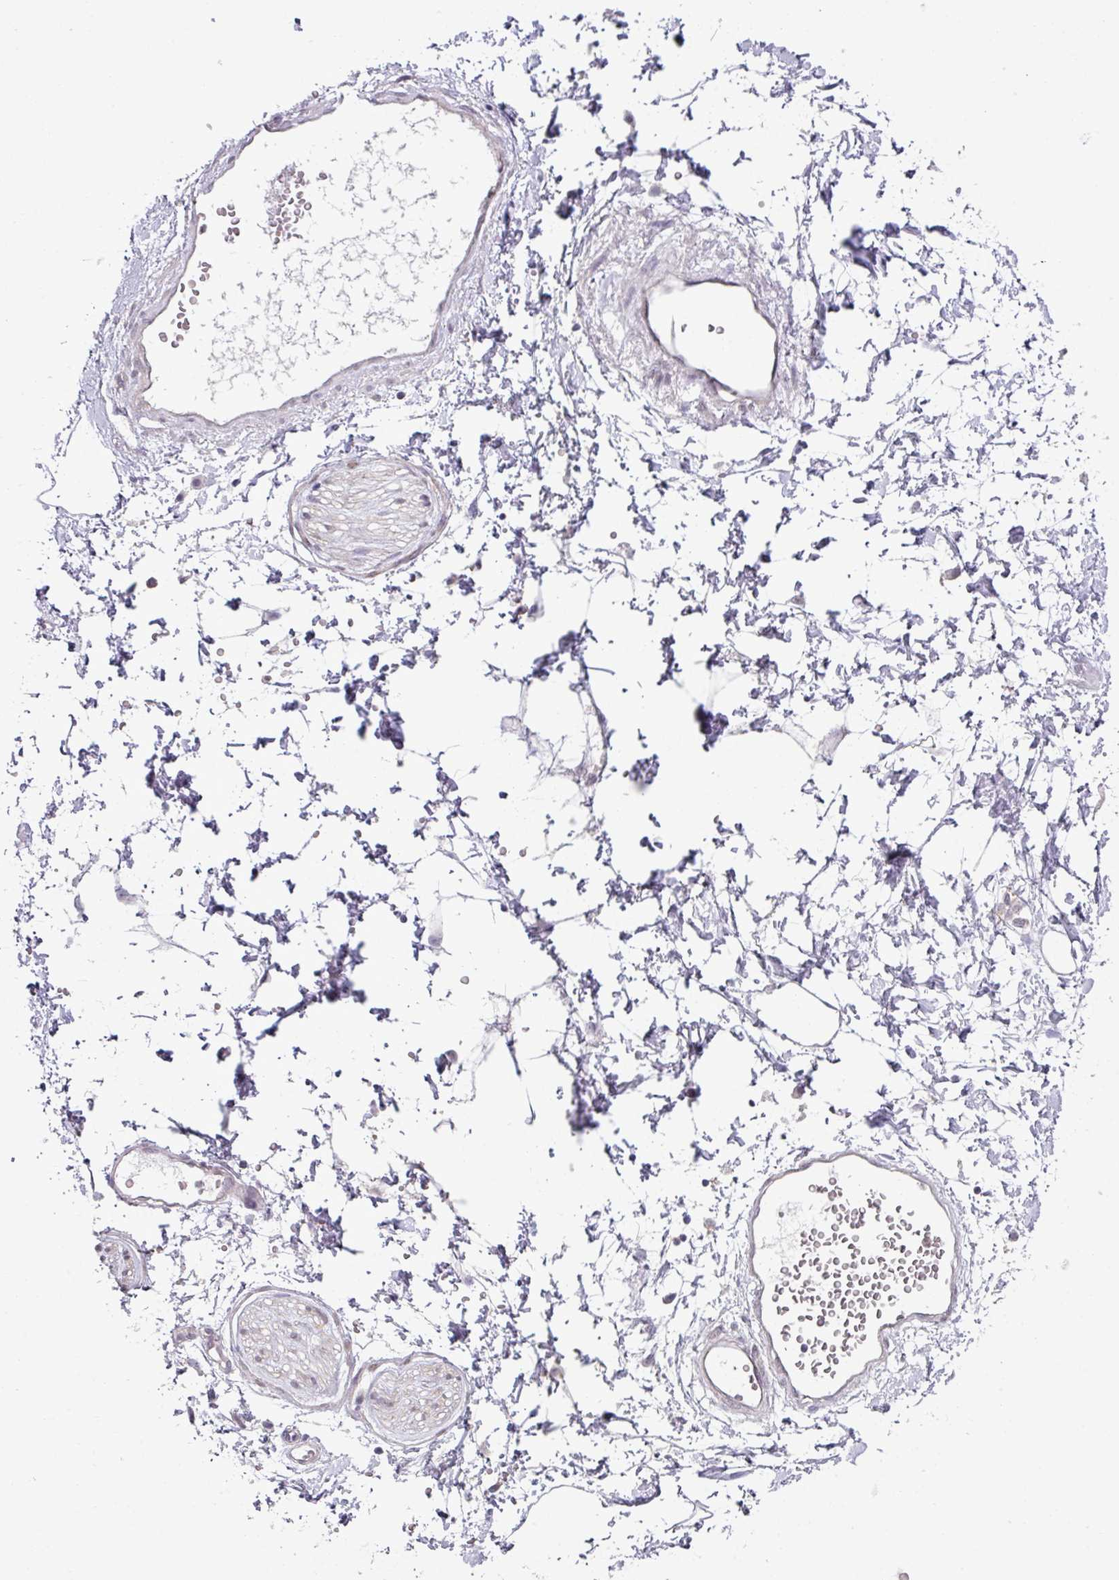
{"staining": {"intensity": "negative", "quantity": "none", "location": "none"}, "tissue": "adipose tissue", "cell_type": "Adipocytes", "image_type": "normal", "snomed": [{"axis": "morphology", "description": "Normal tissue, NOS"}, {"axis": "topography", "description": "Prostate"}, {"axis": "topography", "description": "Peripheral nerve tissue"}], "caption": "An immunohistochemistry (IHC) image of unremarkable adipose tissue is shown. There is no staining in adipocytes of adipose tissue. The staining was performed using DAB (3,3'-diaminobenzidine) to visualize the protein expression in brown, while the nuclei were stained in blue with hematoxylin (Magnification: 20x).", "gene": "TTLL12", "patient": {"sex": "male", "age": 55}}